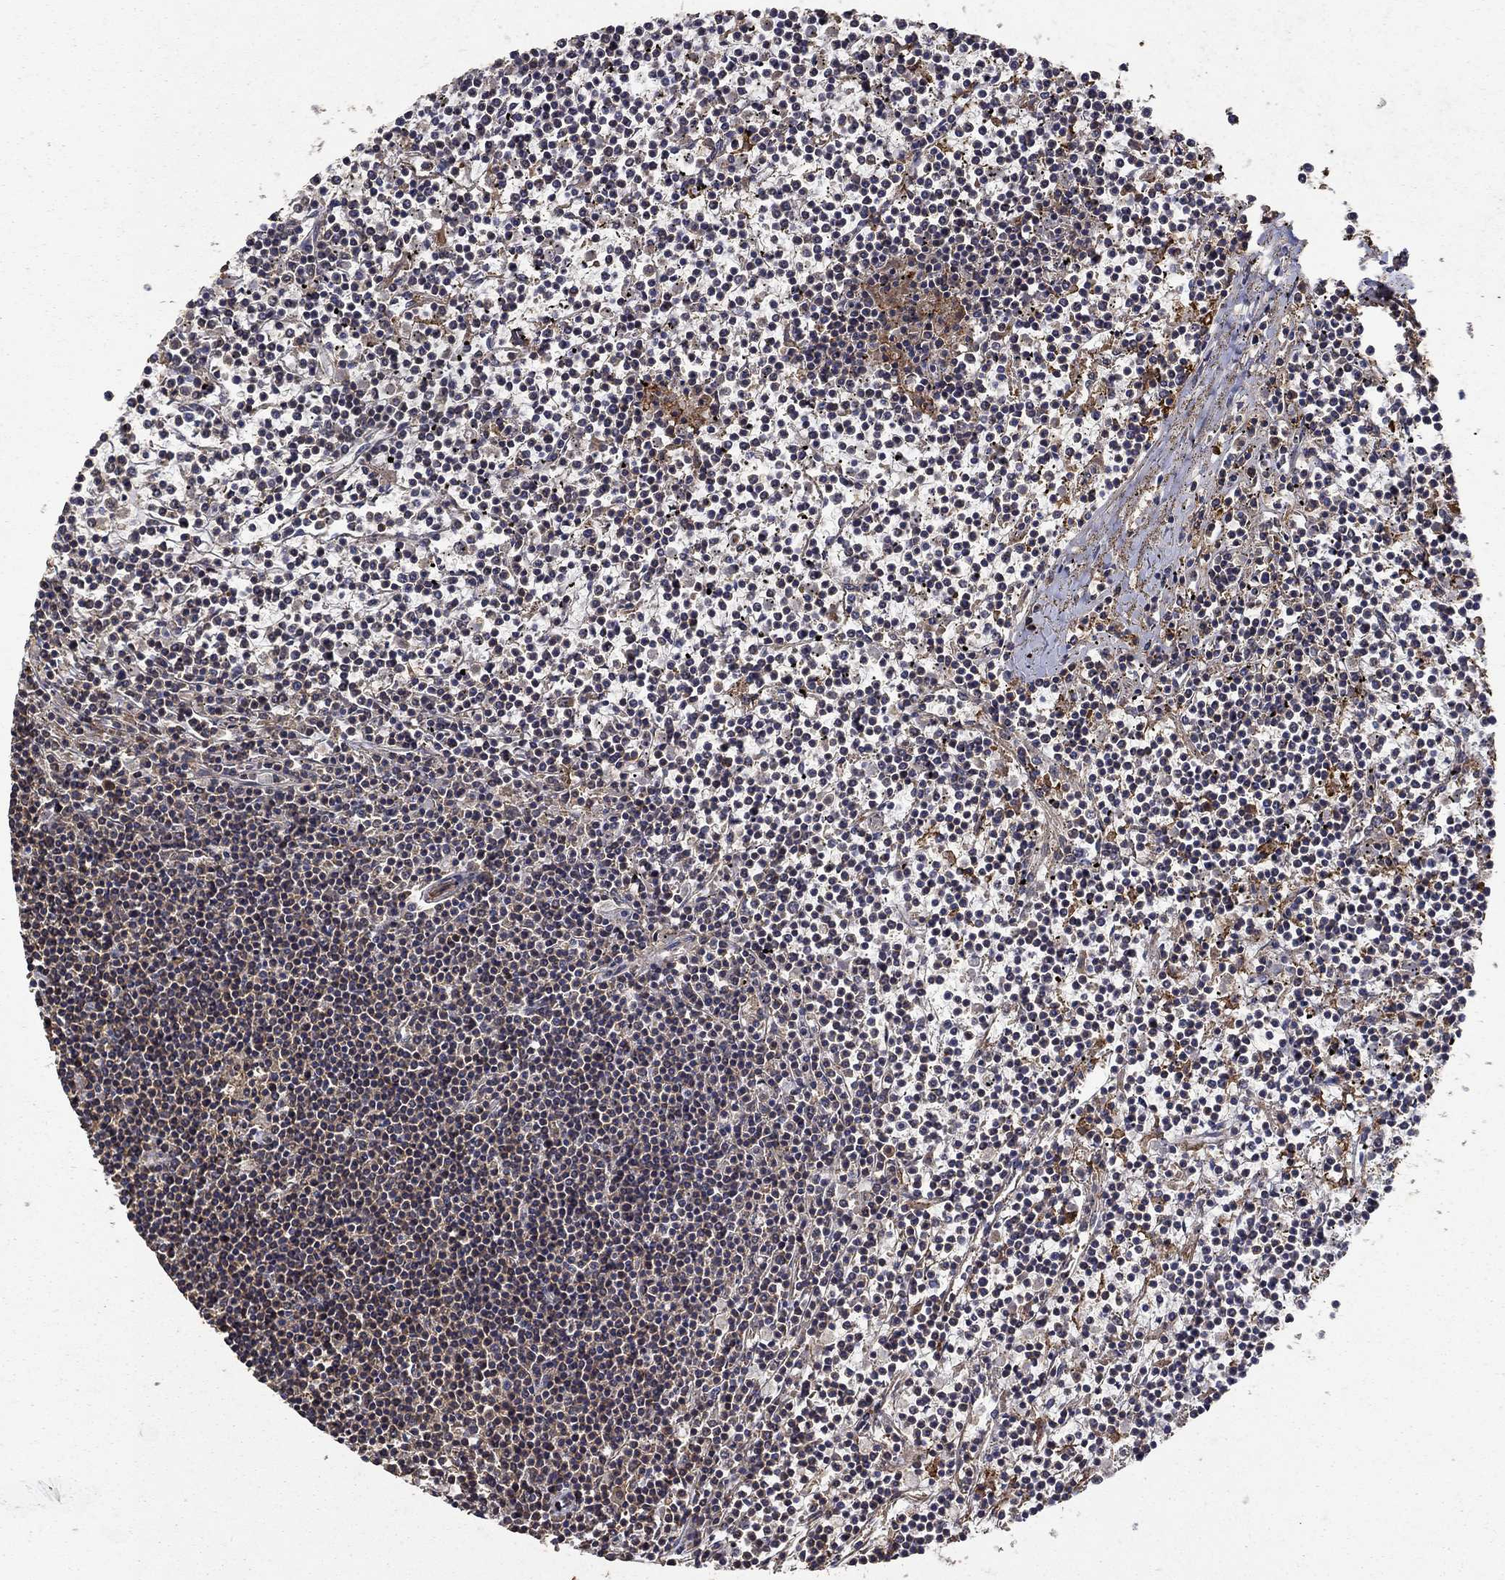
{"staining": {"intensity": "negative", "quantity": "none", "location": "none"}, "tissue": "lymphoma", "cell_type": "Tumor cells", "image_type": "cancer", "snomed": [{"axis": "morphology", "description": "Malignant lymphoma, non-Hodgkin's type, Low grade"}, {"axis": "topography", "description": "Spleen"}], "caption": "The immunohistochemistry photomicrograph has no significant positivity in tumor cells of malignant lymphoma, non-Hodgkin's type (low-grade) tissue.", "gene": "IFRD1", "patient": {"sex": "female", "age": 19}}